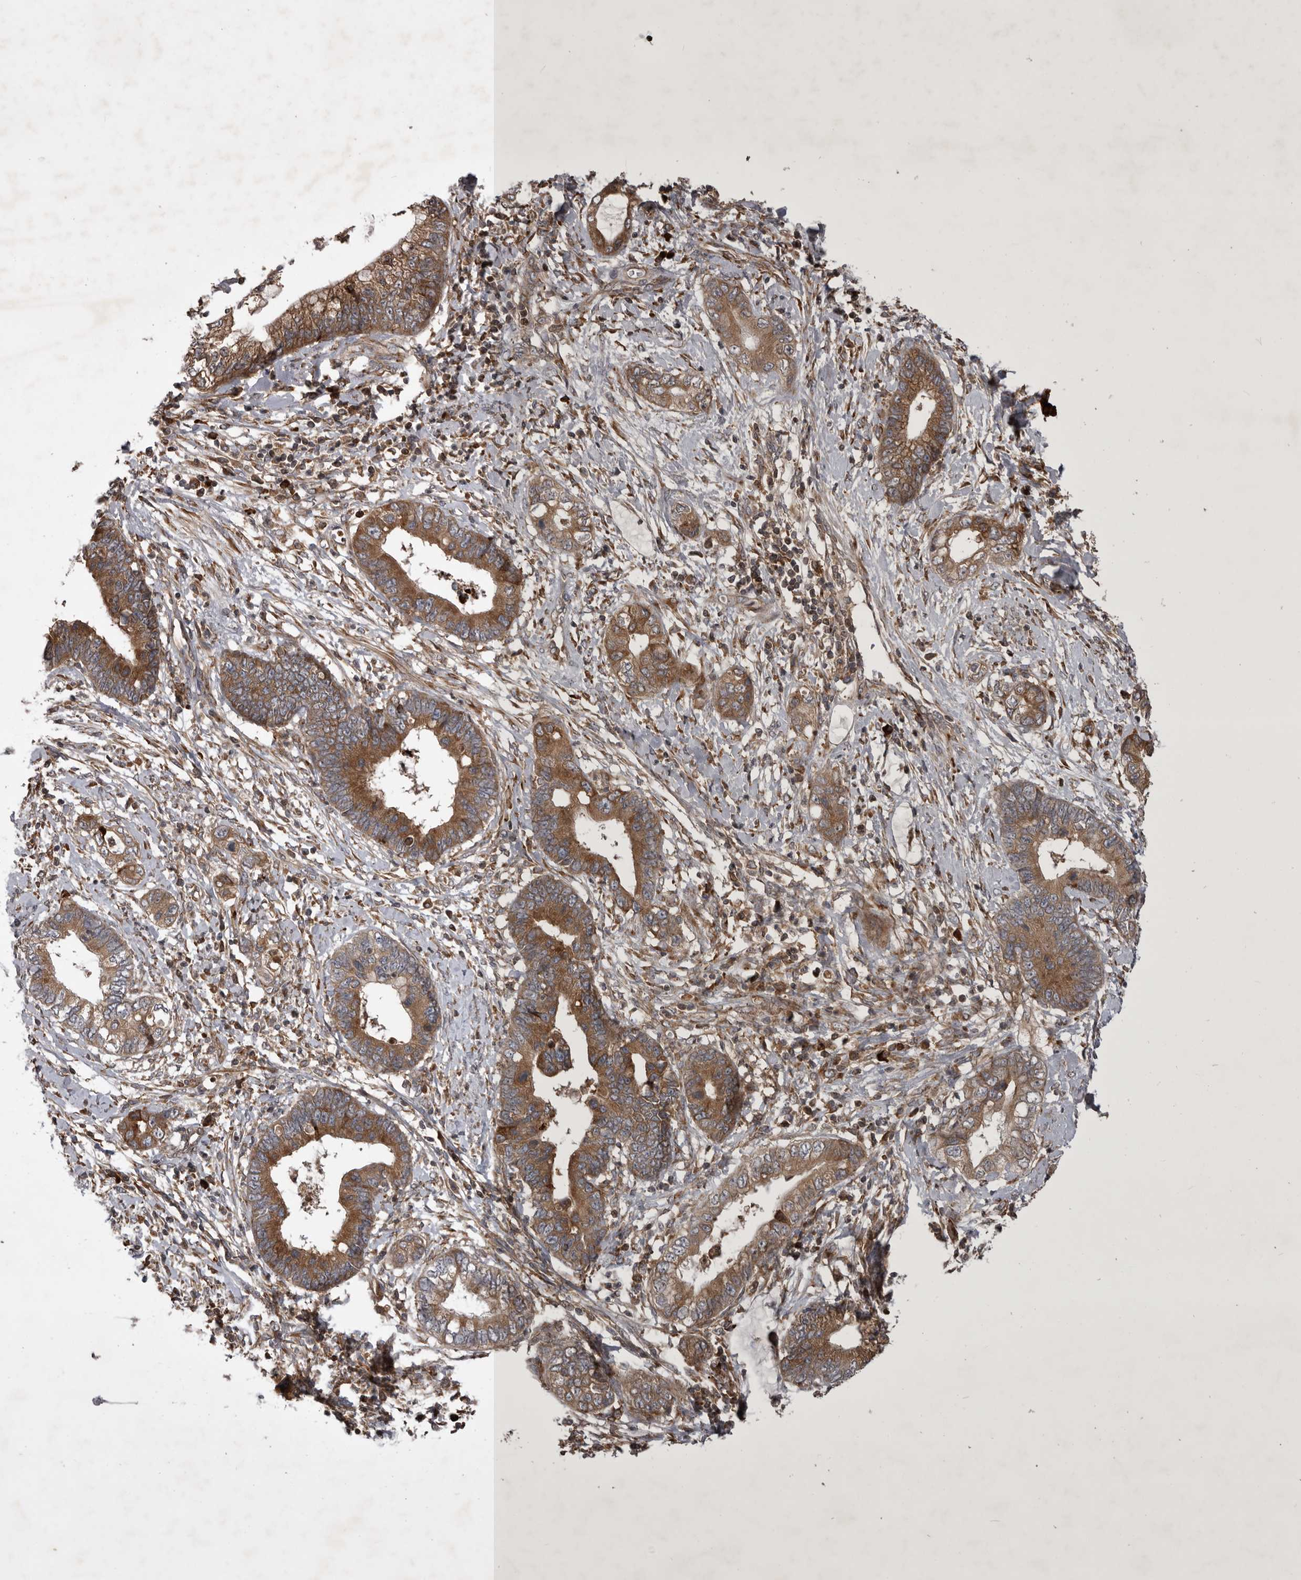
{"staining": {"intensity": "moderate", "quantity": ">75%", "location": "cytoplasmic/membranous"}, "tissue": "cervical cancer", "cell_type": "Tumor cells", "image_type": "cancer", "snomed": [{"axis": "morphology", "description": "Adenocarcinoma, NOS"}, {"axis": "topography", "description": "Cervix"}], "caption": "Tumor cells exhibit medium levels of moderate cytoplasmic/membranous expression in approximately >75% of cells in human adenocarcinoma (cervical). The staining was performed using DAB to visualize the protein expression in brown, while the nuclei were stained in blue with hematoxylin (Magnification: 20x).", "gene": "RAB3GAP2", "patient": {"sex": "female", "age": 44}}